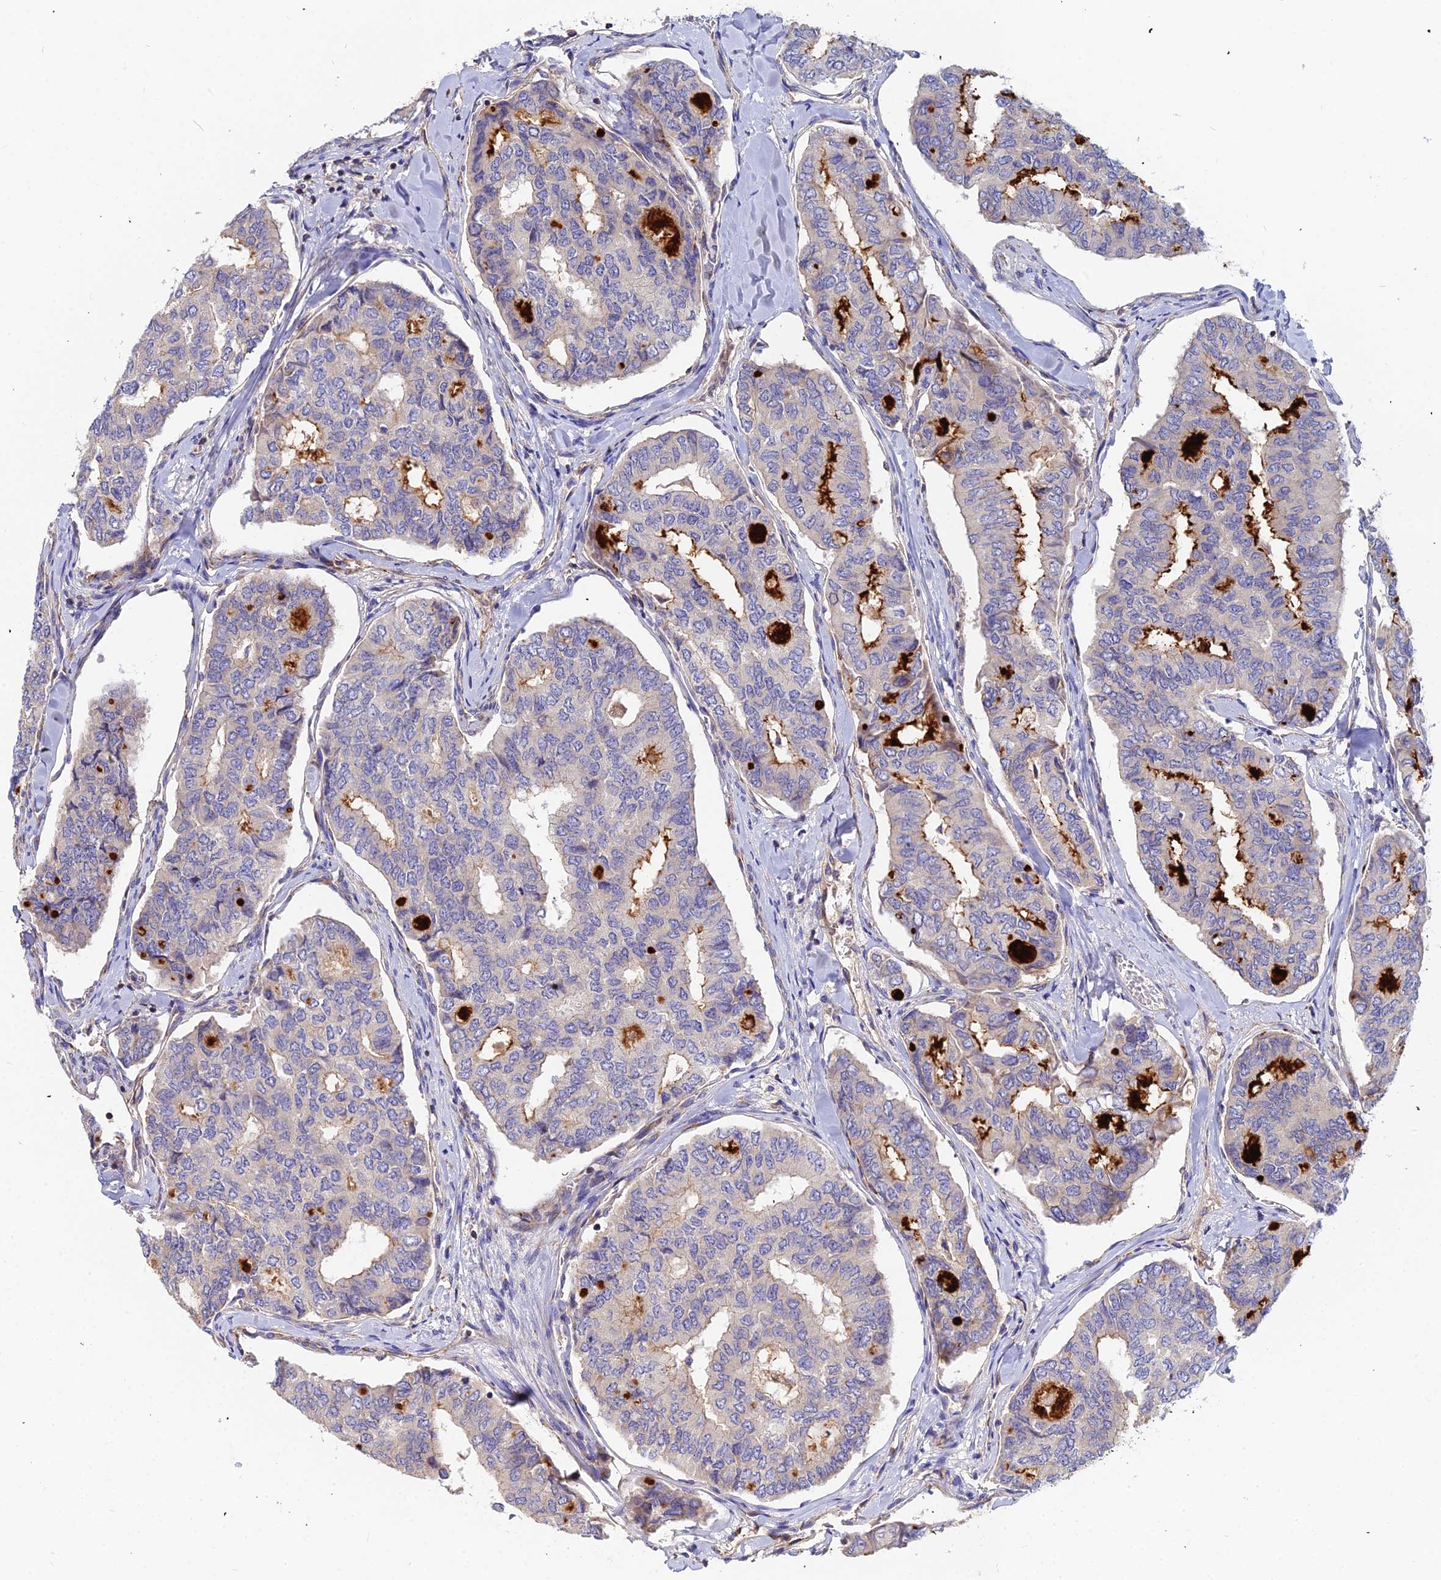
{"staining": {"intensity": "moderate", "quantity": "<25%", "location": "cytoplasmic/membranous"}, "tissue": "thyroid cancer", "cell_type": "Tumor cells", "image_type": "cancer", "snomed": [{"axis": "morphology", "description": "Papillary adenocarcinoma, NOS"}, {"axis": "topography", "description": "Thyroid gland"}], "caption": "The histopathology image demonstrates a brown stain indicating the presence of a protein in the cytoplasmic/membranous of tumor cells in thyroid papillary adenocarcinoma. (brown staining indicates protein expression, while blue staining denotes nuclei).", "gene": "ASPHD1", "patient": {"sex": "female", "age": 35}}